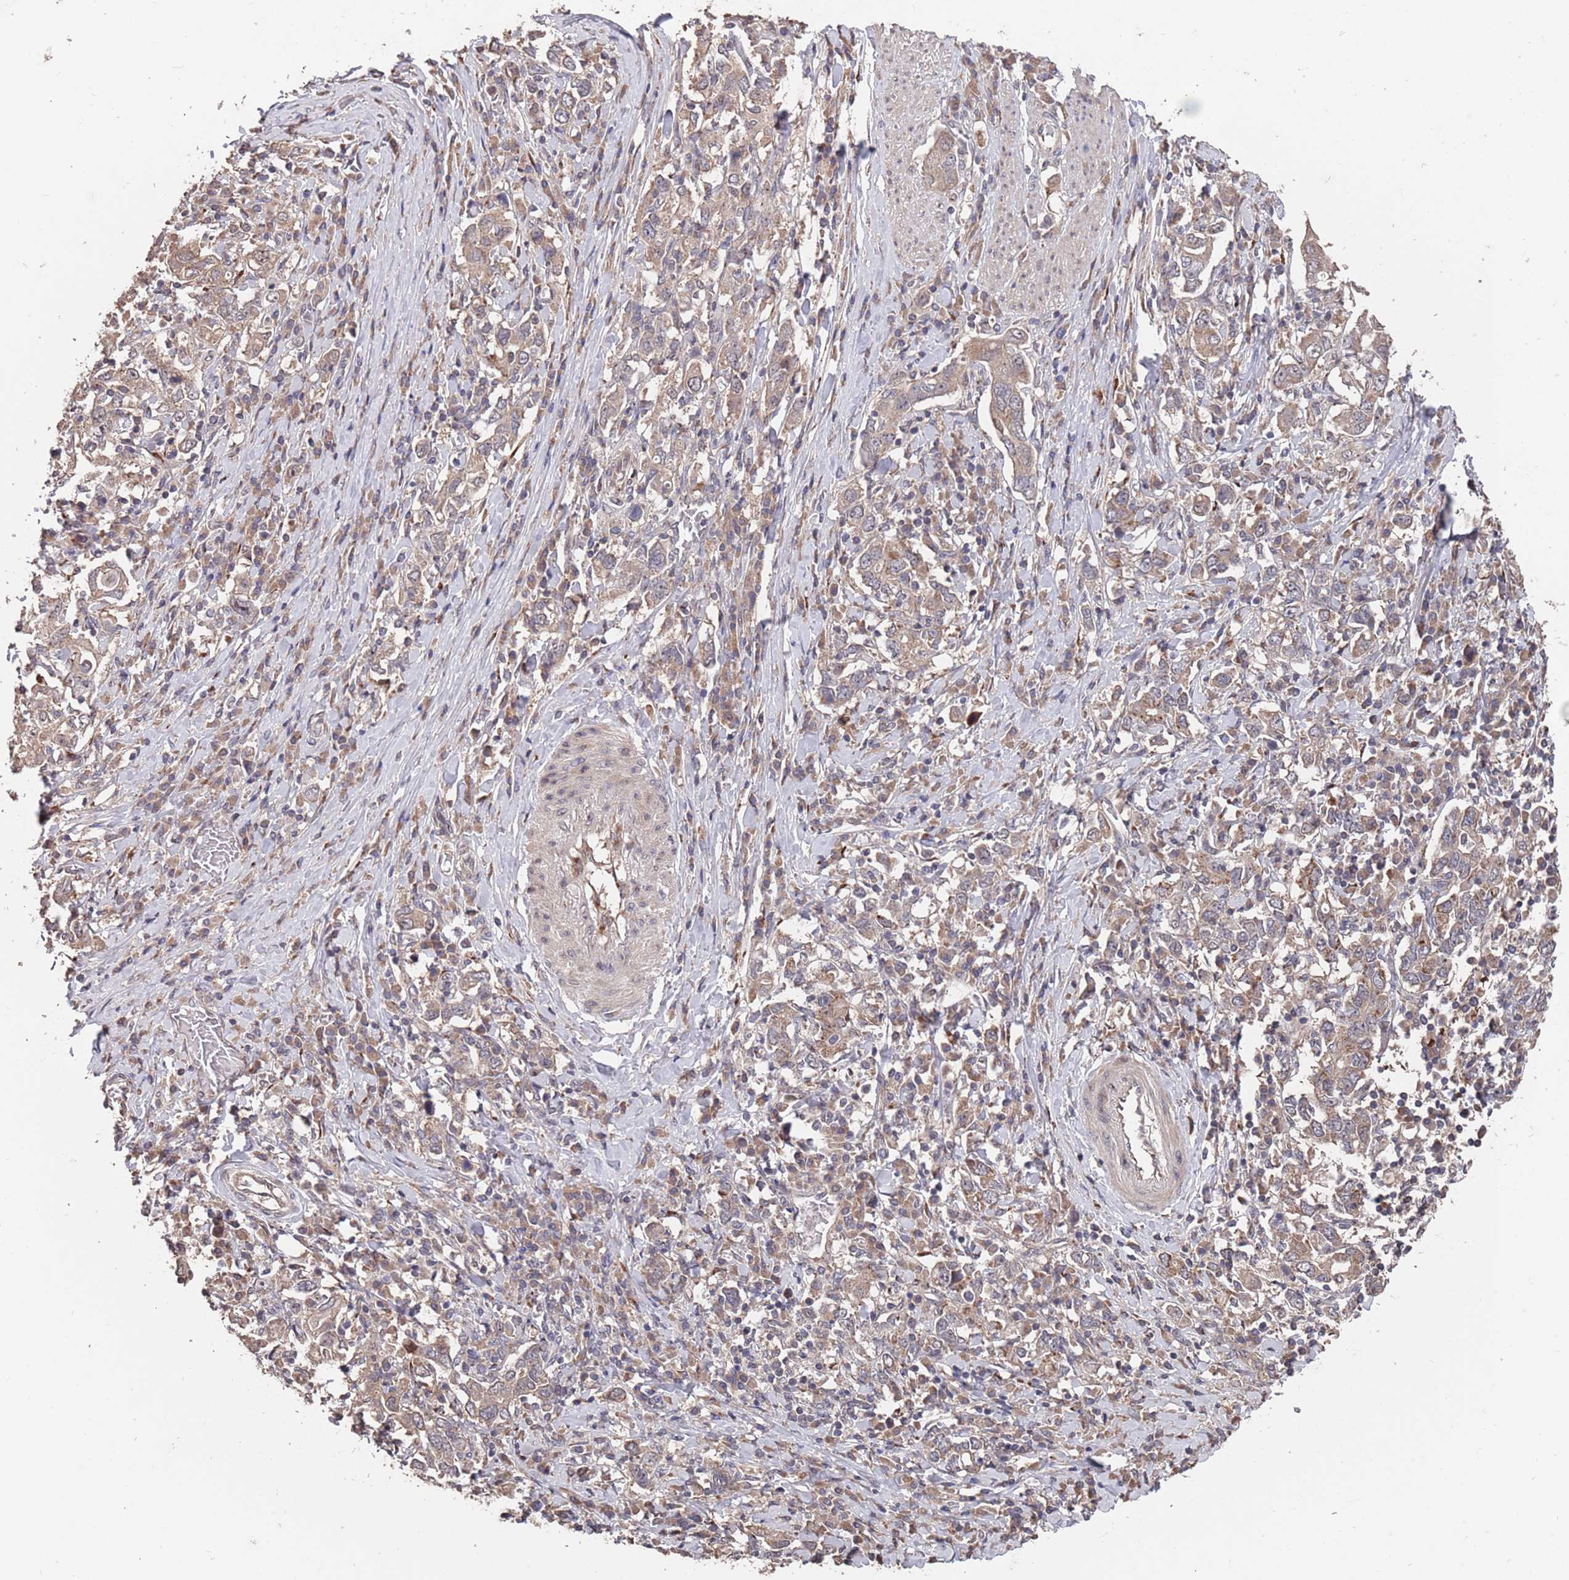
{"staining": {"intensity": "weak", "quantity": ">75%", "location": "cytoplasmic/membranous"}, "tissue": "stomach cancer", "cell_type": "Tumor cells", "image_type": "cancer", "snomed": [{"axis": "morphology", "description": "Adenocarcinoma, NOS"}, {"axis": "topography", "description": "Stomach, upper"}, {"axis": "topography", "description": "Stomach"}], "caption": "The image reveals staining of stomach adenocarcinoma, revealing weak cytoplasmic/membranous protein expression (brown color) within tumor cells. (IHC, brightfield microscopy, high magnification).", "gene": "UNC45A", "patient": {"sex": "male", "age": 62}}